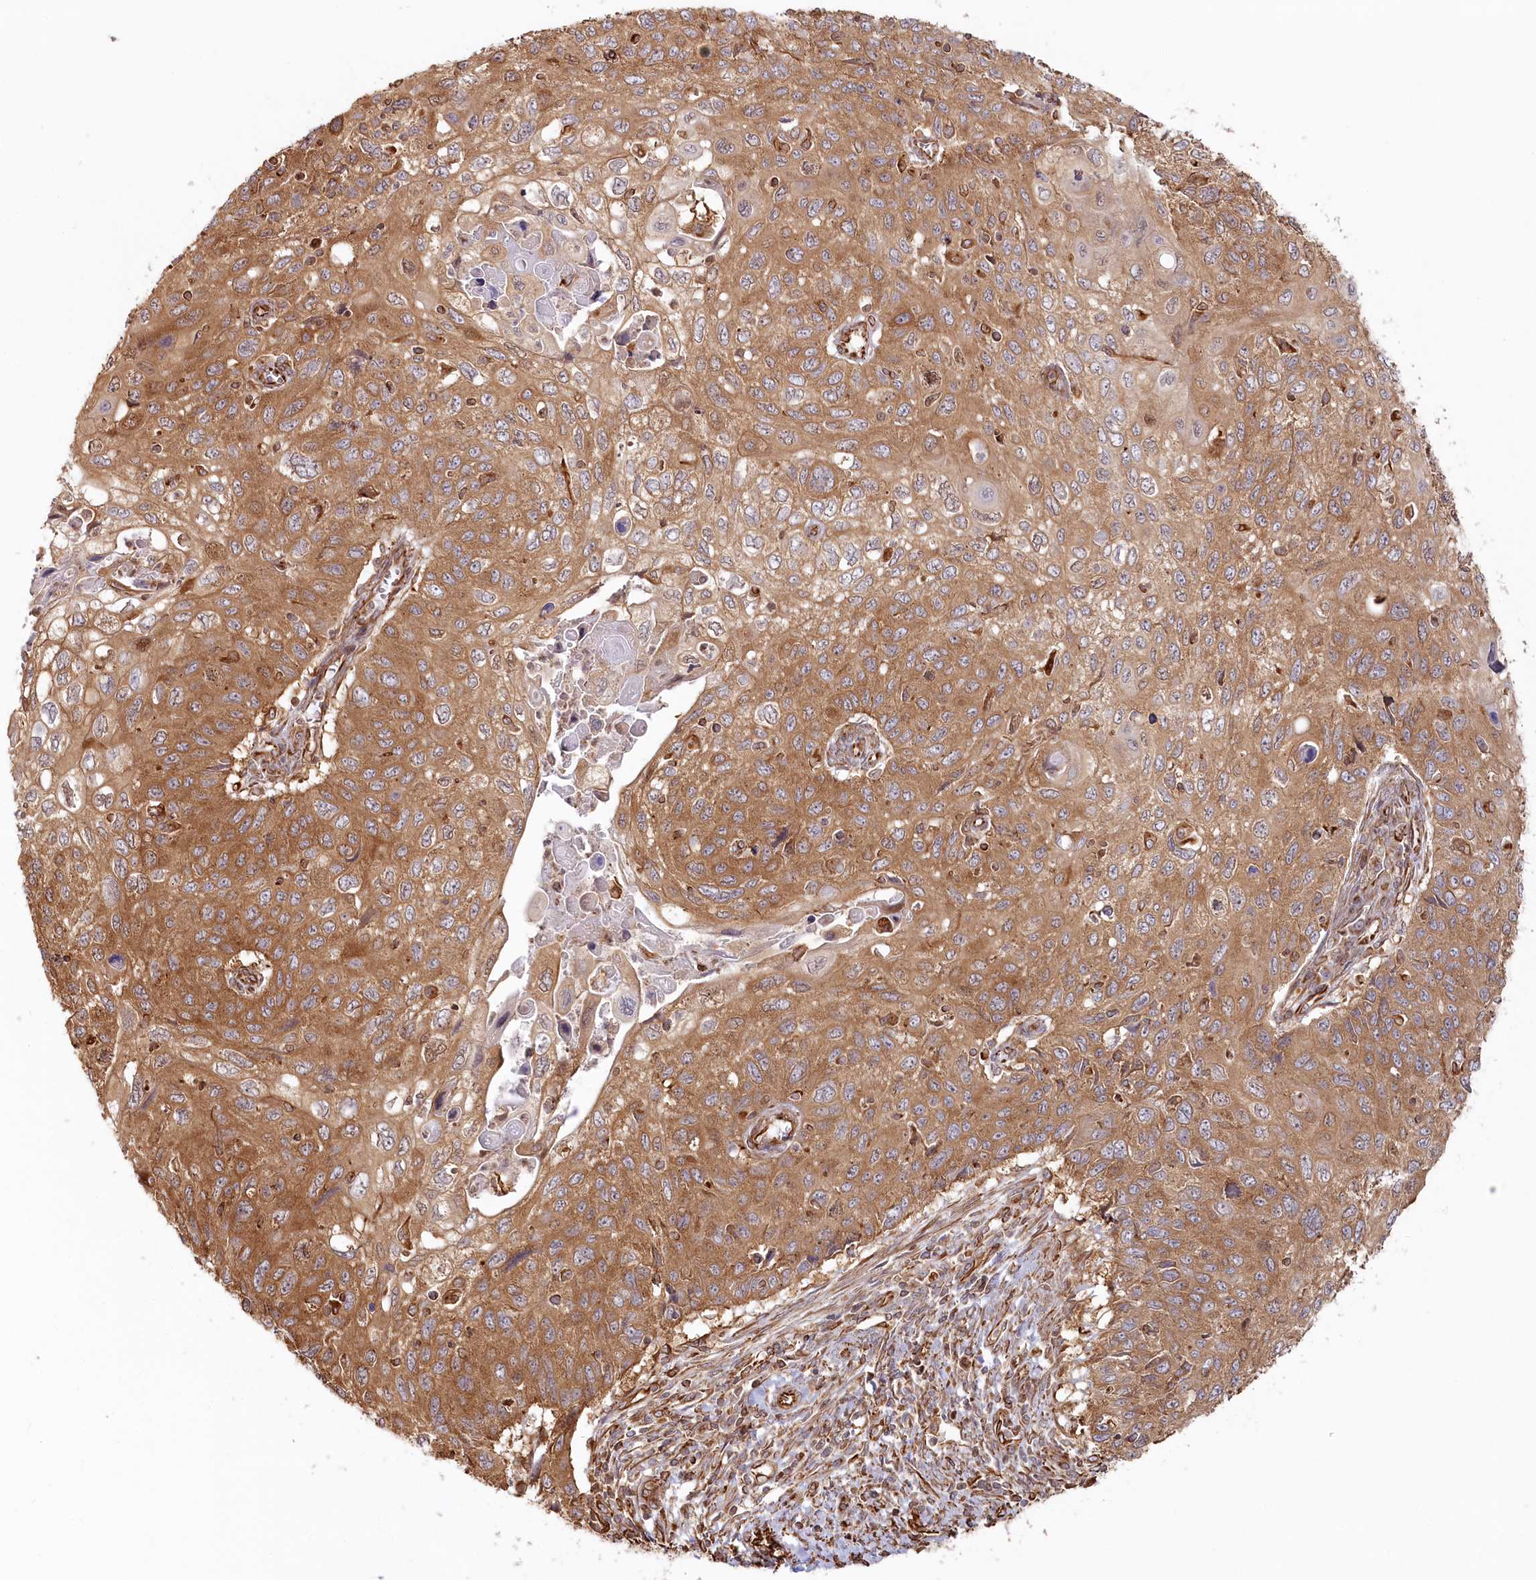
{"staining": {"intensity": "moderate", "quantity": ">75%", "location": "cytoplasmic/membranous"}, "tissue": "cervical cancer", "cell_type": "Tumor cells", "image_type": "cancer", "snomed": [{"axis": "morphology", "description": "Squamous cell carcinoma, NOS"}, {"axis": "topography", "description": "Cervix"}], "caption": "Tumor cells exhibit moderate cytoplasmic/membranous expression in approximately >75% of cells in cervical squamous cell carcinoma. (DAB (3,3'-diaminobenzidine) = brown stain, brightfield microscopy at high magnification).", "gene": "TTC1", "patient": {"sex": "female", "age": 70}}